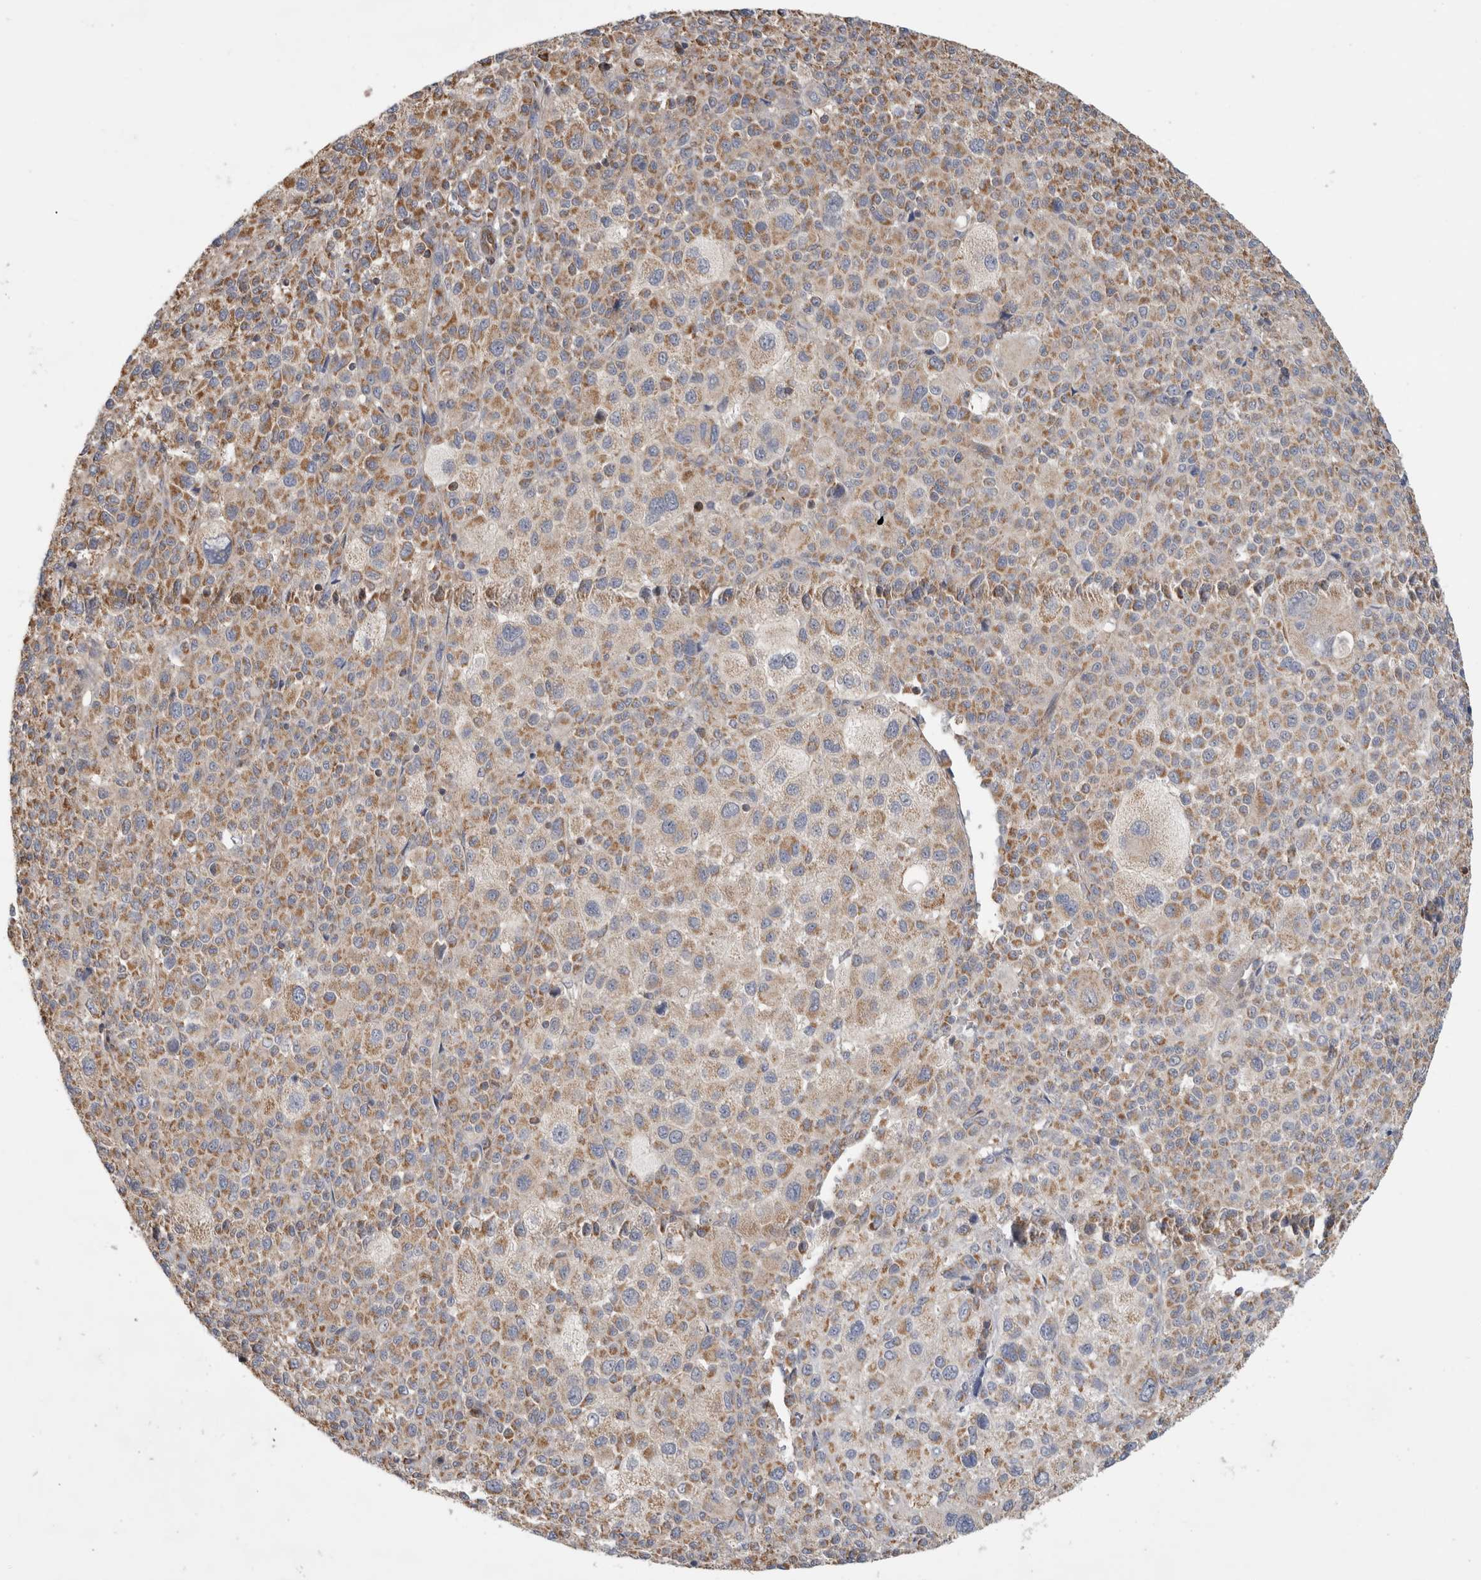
{"staining": {"intensity": "weak", "quantity": ">75%", "location": "cytoplasmic/membranous"}, "tissue": "melanoma", "cell_type": "Tumor cells", "image_type": "cancer", "snomed": [{"axis": "morphology", "description": "Malignant melanoma, Metastatic site"}, {"axis": "topography", "description": "Skin"}], "caption": "This is an image of immunohistochemistry (IHC) staining of melanoma, which shows weak expression in the cytoplasmic/membranous of tumor cells.", "gene": "SFXN2", "patient": {"sex": "female", "age": 74}}